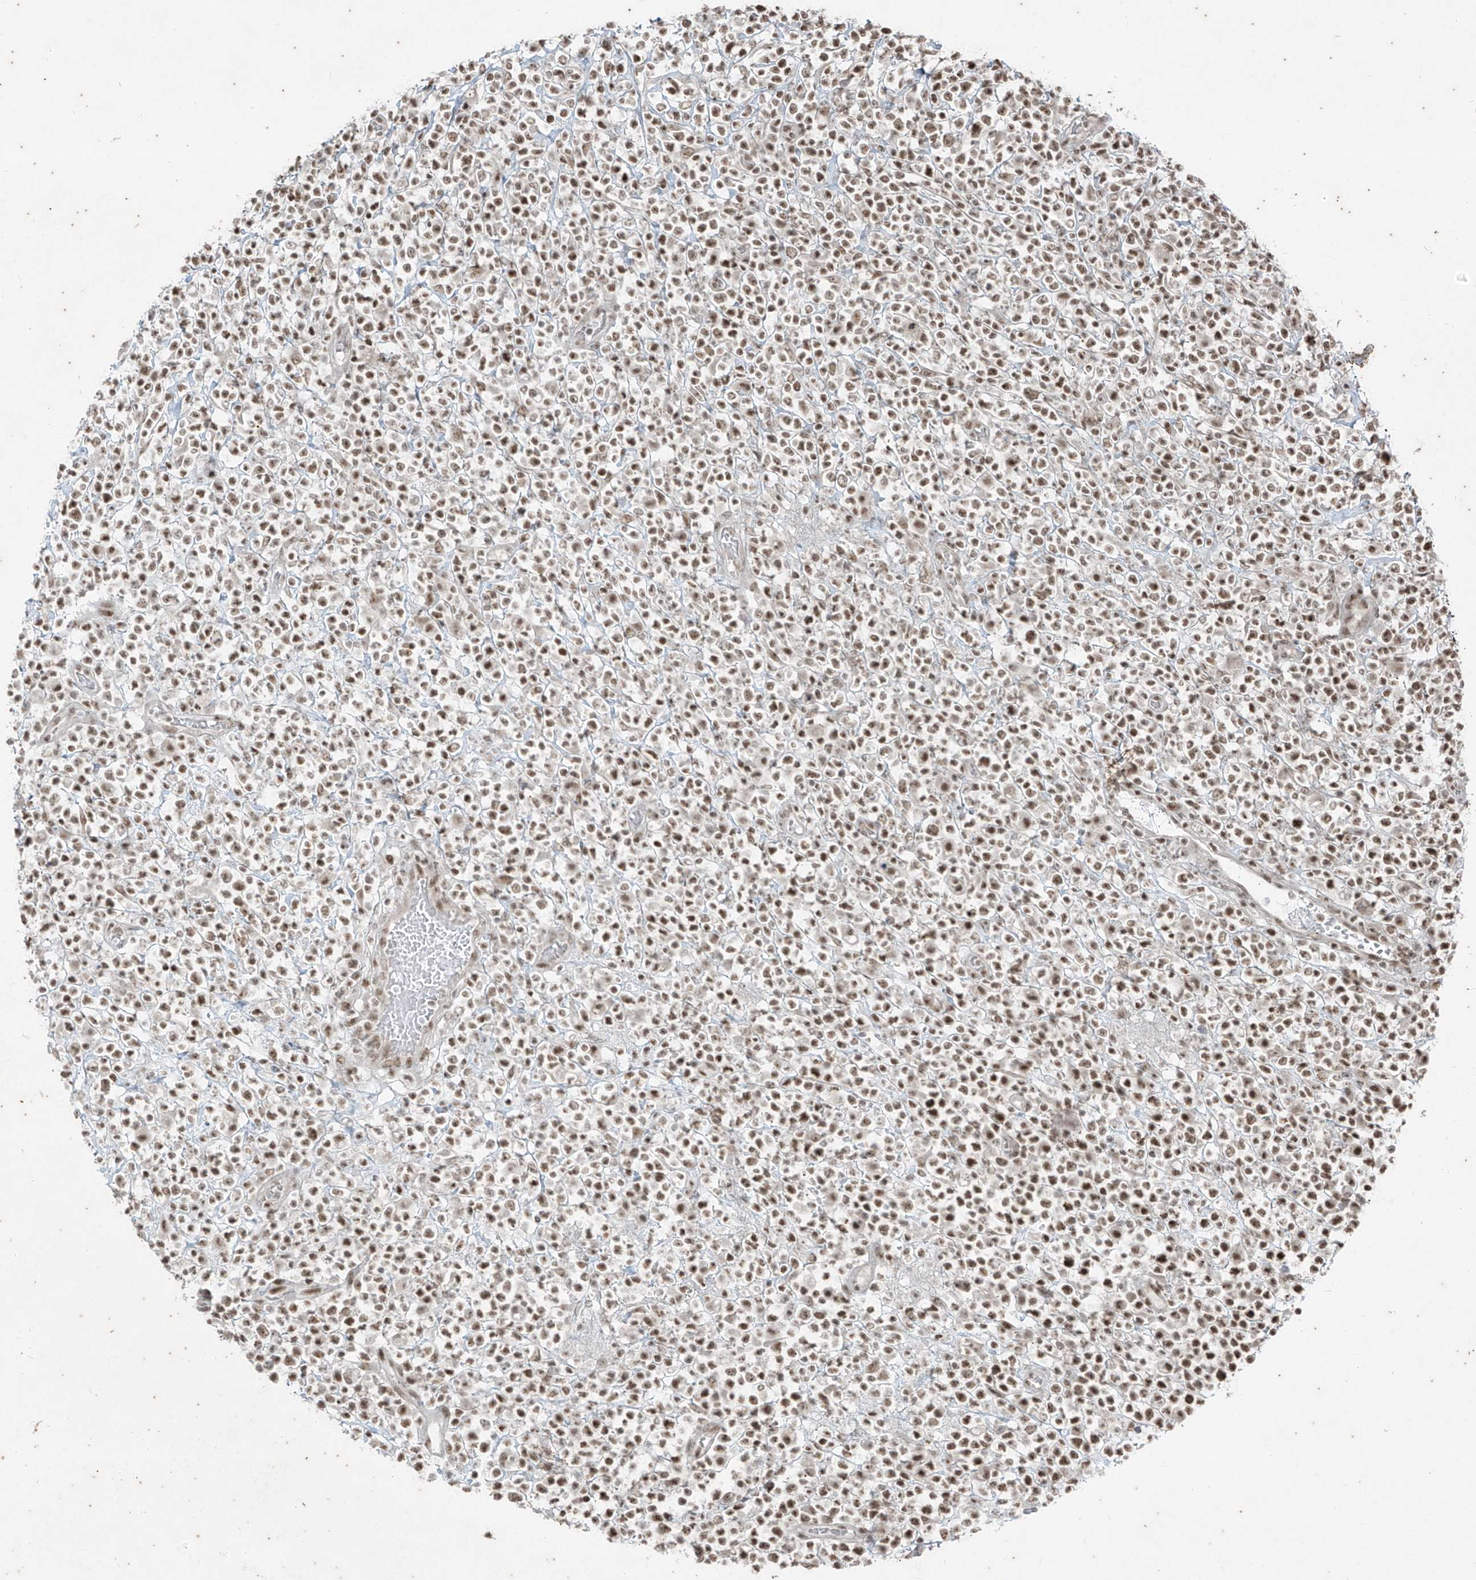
{"staining": {"intensity": "moderate", "quantity": ">75%", "location": "nuclear"}, "tissue": "lymphoma", "cell_type": "Tumor cells", "image_type": "cancer", "snomed": [{"axis": "morphology", "description": "Malignant lymphoma, non-Hodgkin's type, High grade"}, {"axis": "topography", "description": "Colon"}], "caption": "Immunohistochemical staining of human malignant lymphoma, non-Hodgkin's type (high-grade) demonstrates medium levels of moderate nuclear expression in about >75% of tumor cells.", "gene": "ZNF354B", "patient": {"sex": "female", "age": 53}}